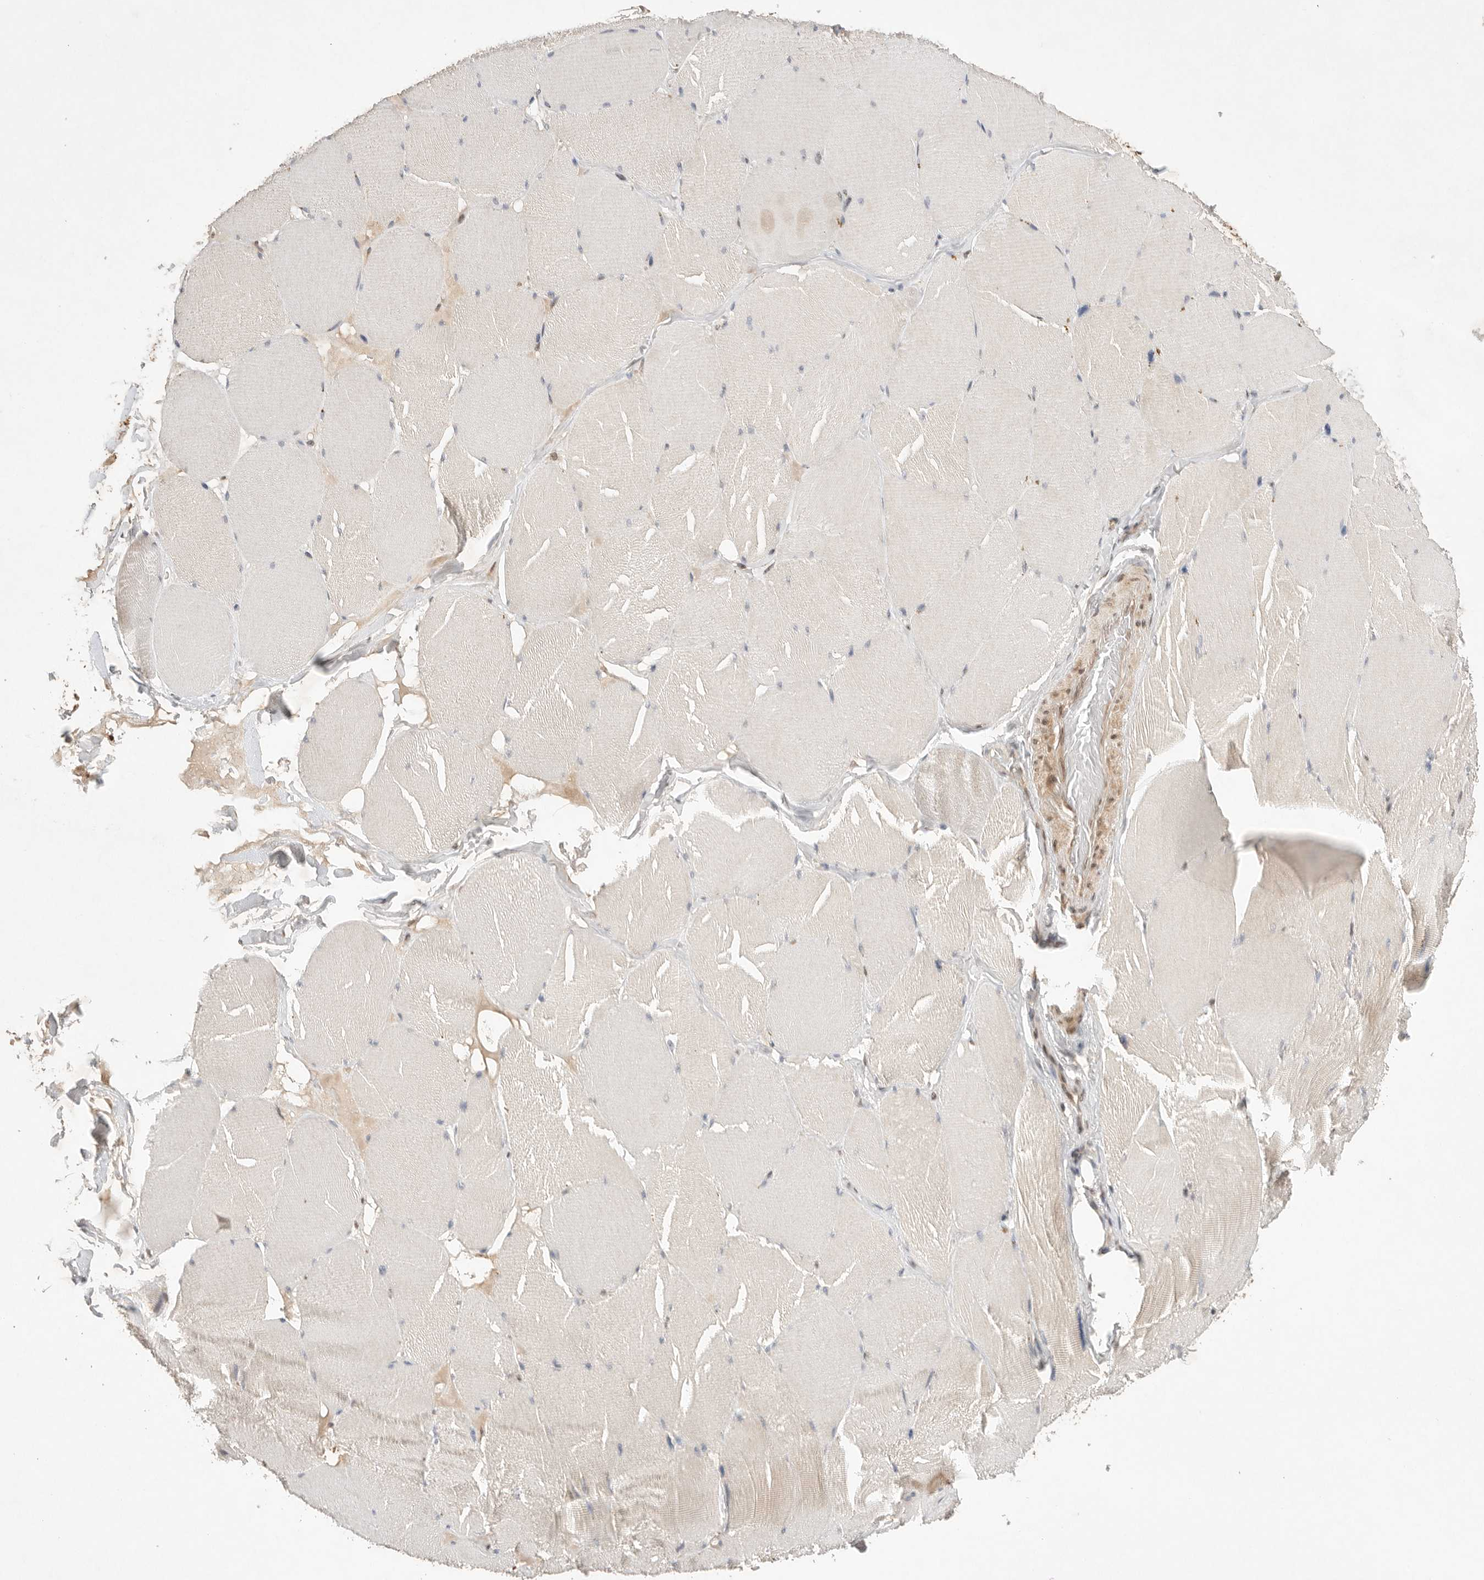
{"staining": {"intensity": "negative", "quantity": "none", "location": "none"}, "tissue": "skeletal muscle", "cell_type": "Myocytes", "image_type": "normal", "snomed": [{"axis": "morphology", "description": "Normal tissue, NOS"}, {"axis": "topography", "description": "Skin"}, {"axis": "topography", "description": "Skeletal muscle"}], "caption": "Skeletal muscle stained for a protein using immunohistochemistry (IHC) displays no expression myocytes.", "gene": "LEMD3", "patient": {"sex": "male", "age": 83}}